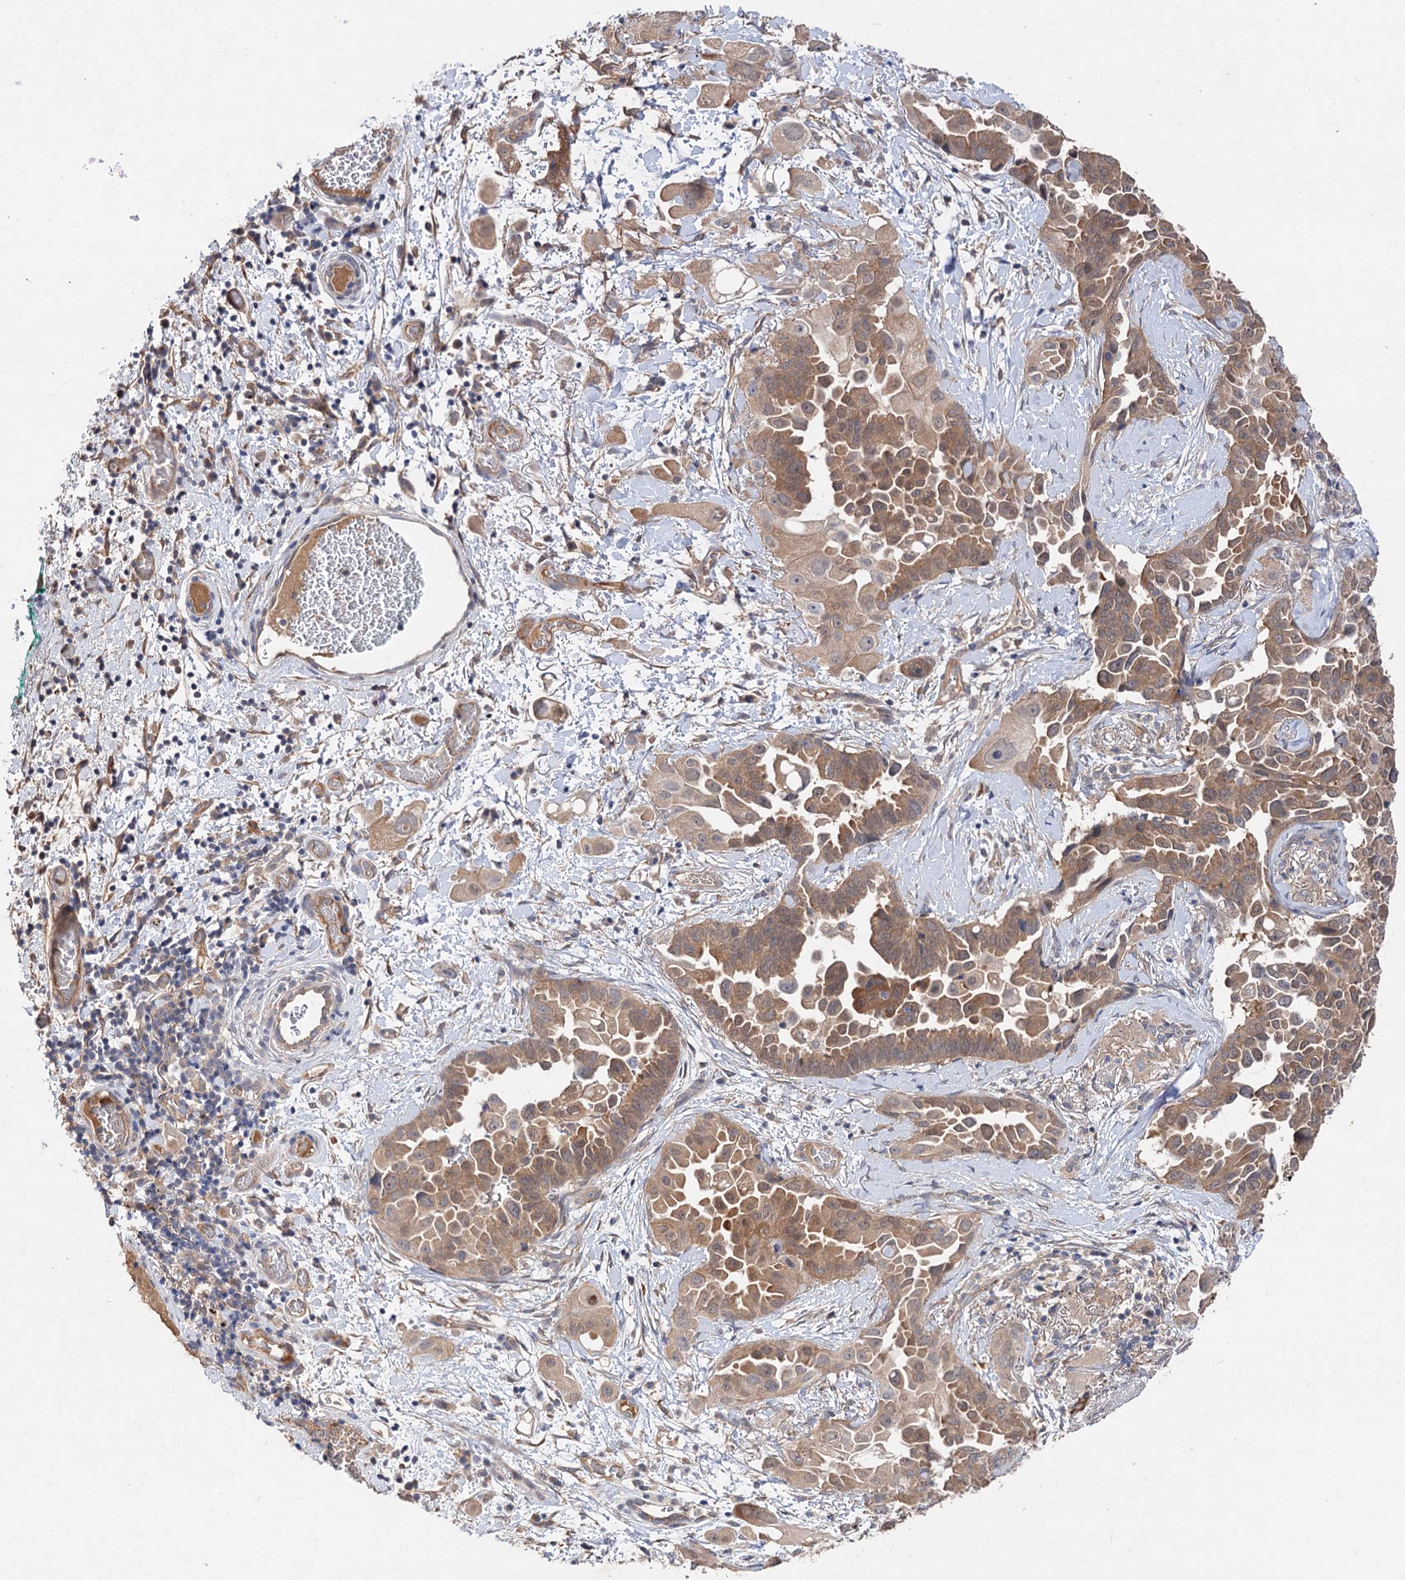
{"staining": {"intensity": "moderate", "quantity": ">75%", "location": "cytoplasmic/membranous"}, "tissue": "lung cancer", "cell_type": "Tumor cells", "image_type": "cancer", "snomed": [{"axis": "morphology", "description": "Adenocarcinoma, NOS"}, {"axis": "topography", "description": "Lung"}], "caption": "Approximately >75% of tumor cells in lung cancer (adenocarcinoma) demonstrate moderate cytoplasmic/membranous protein positivity as visualized by brown immunohistochemical staining.", "gene": "NUDCD2", "patient": {"sex": "female", "age": 67}}